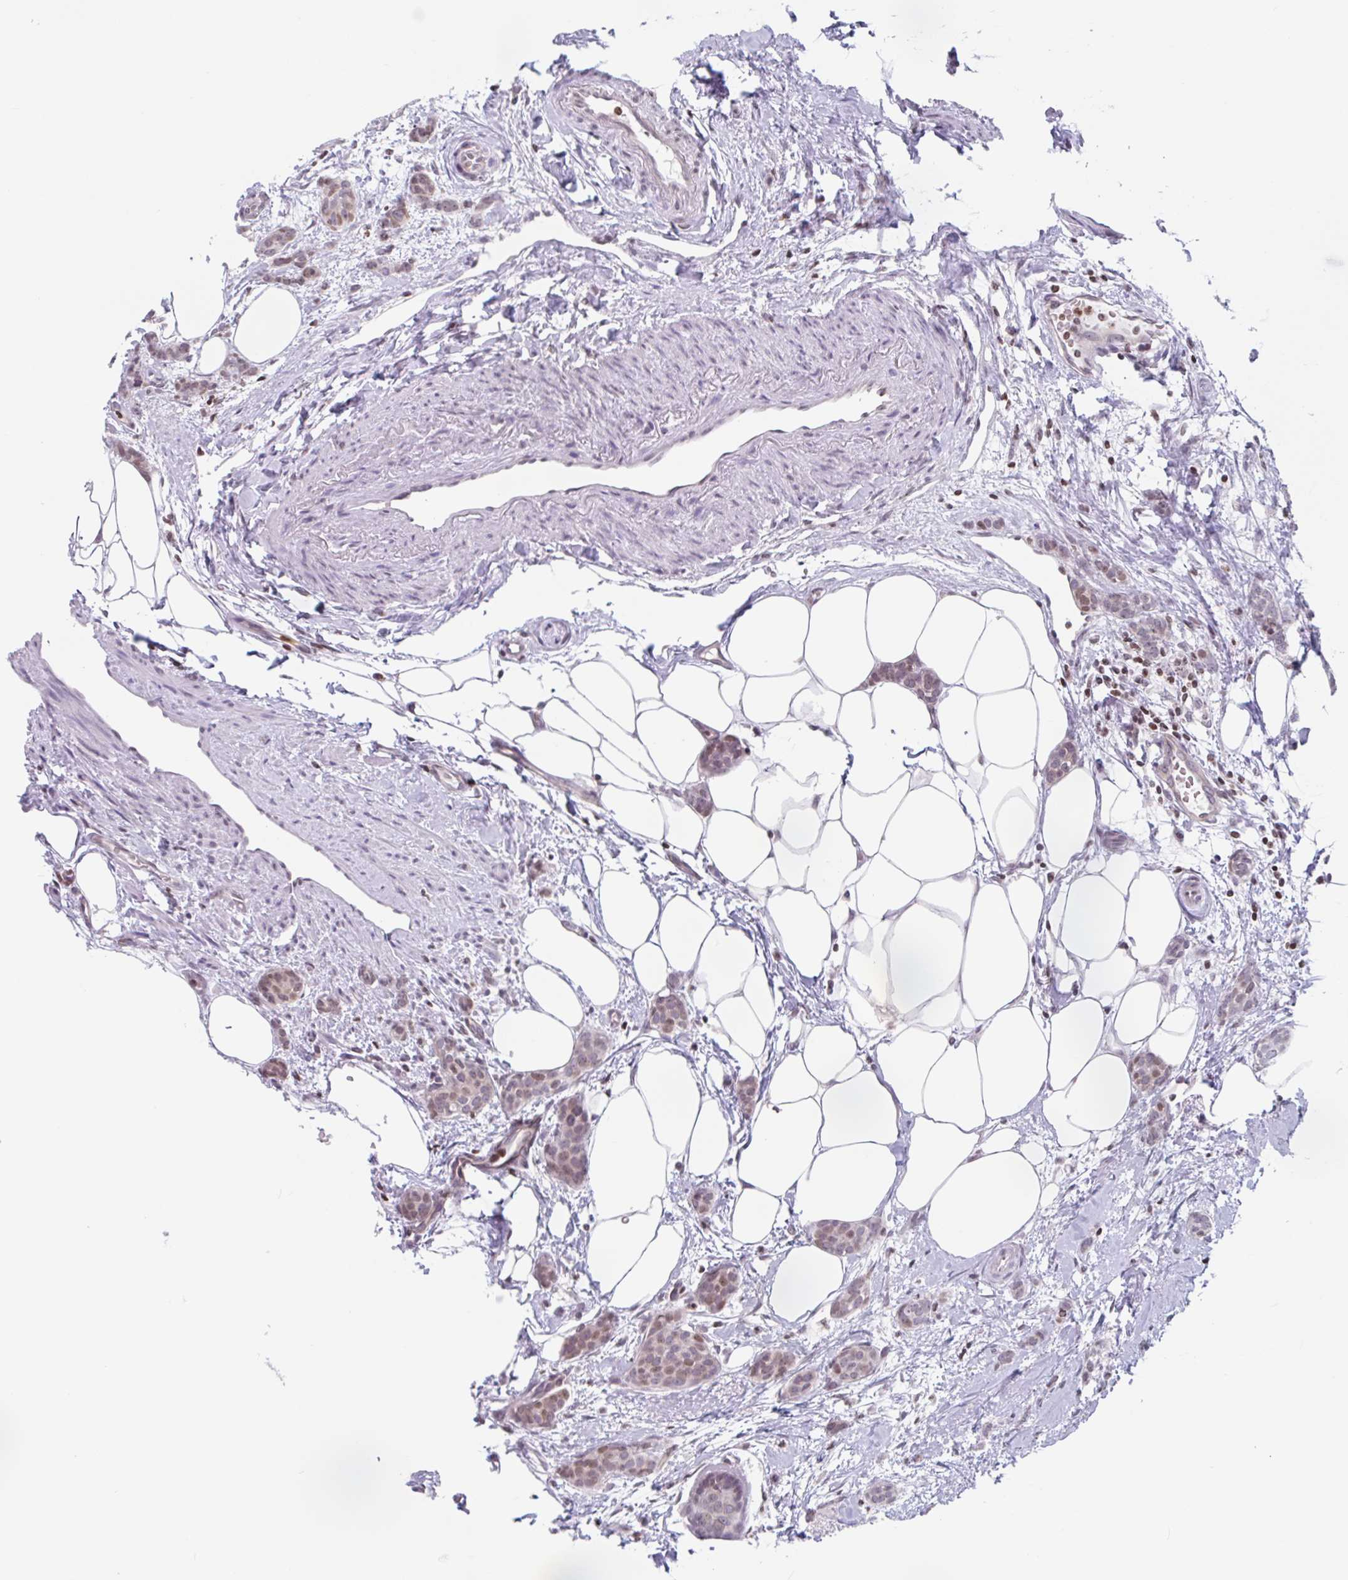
{"staining": {"intensity": "weak", "quantity": ">75%", "location": "nuclear"}, "tissue": "breast cancer", "cell_type": "Tumor cells", "image_type": "cancer", "snomed": [{"axis": "morphology", "description": "Duct carcinoma"}, {"axis": "topography", "description": "Breast"}], "caption": "Immunohistochemistry (IHC) image of neoplastic tissue: human breast cancer stained using immunohistochemistry (IHC) reveals low levels of weak protein expression localized specifically in the nuclear of tumor cells, appearing as a nuclear brown color.", "gene": "NOL6", "patient": {"sex": "female", "age": 72}}